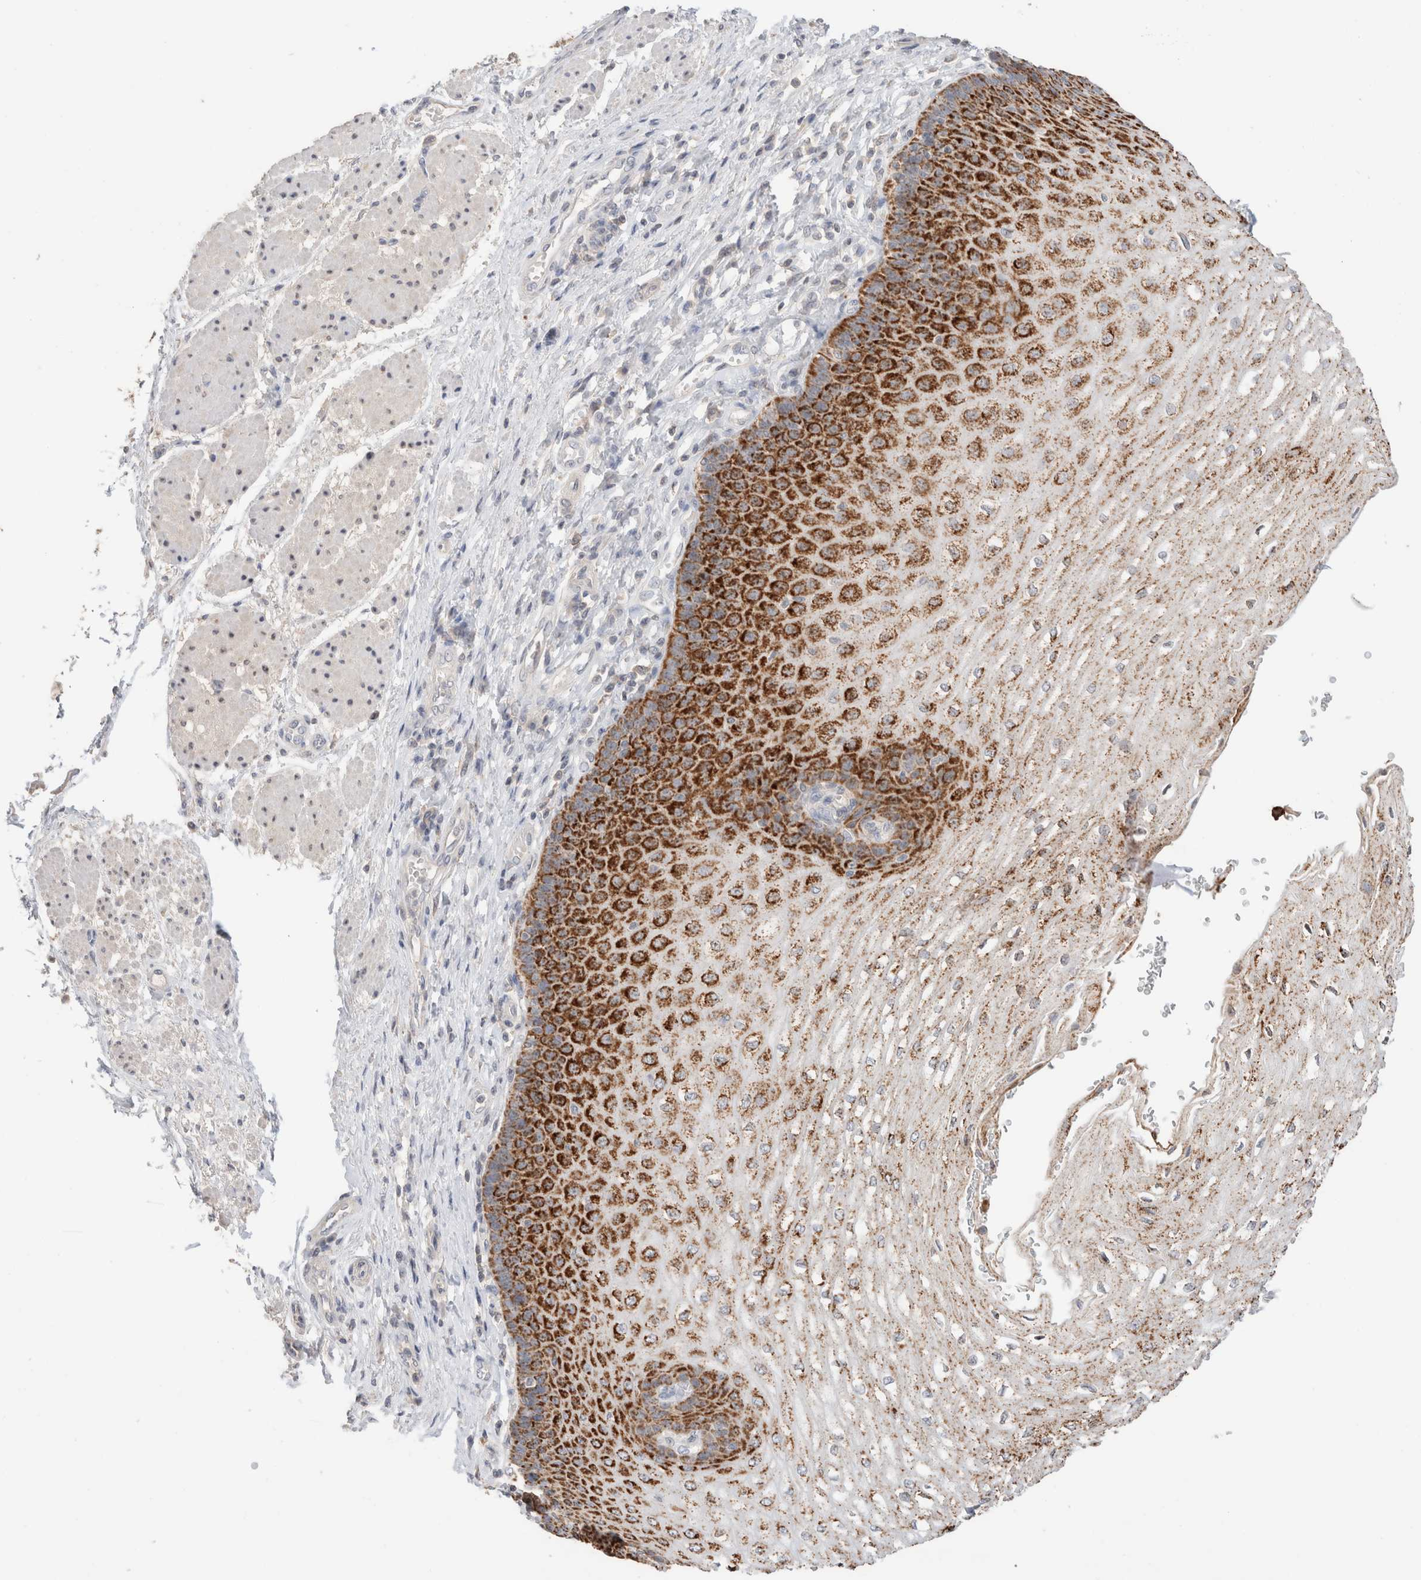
{"staining": {"intensity": "strong", "quantity": ">75%", "location": "cytoplasmic/membranous"}, "tissue": "esophagus", "cell_type": "Squamous epithelial cells", "image_type": "normal", "snomed": [{"axis": "morphology", "description": "Normal tissue, NOS"}, {"axis": "topography", "description": "Esophagus"}], "caption": "Approximately >75% of squamous epithelial cells in unremarkable esophagus show strong cytoplasmic/membranous protein positivity as visualized by brown immunohistochemical staining.", "gene": "TRIM41", "patient": {"sex": "male", "age": 54}}